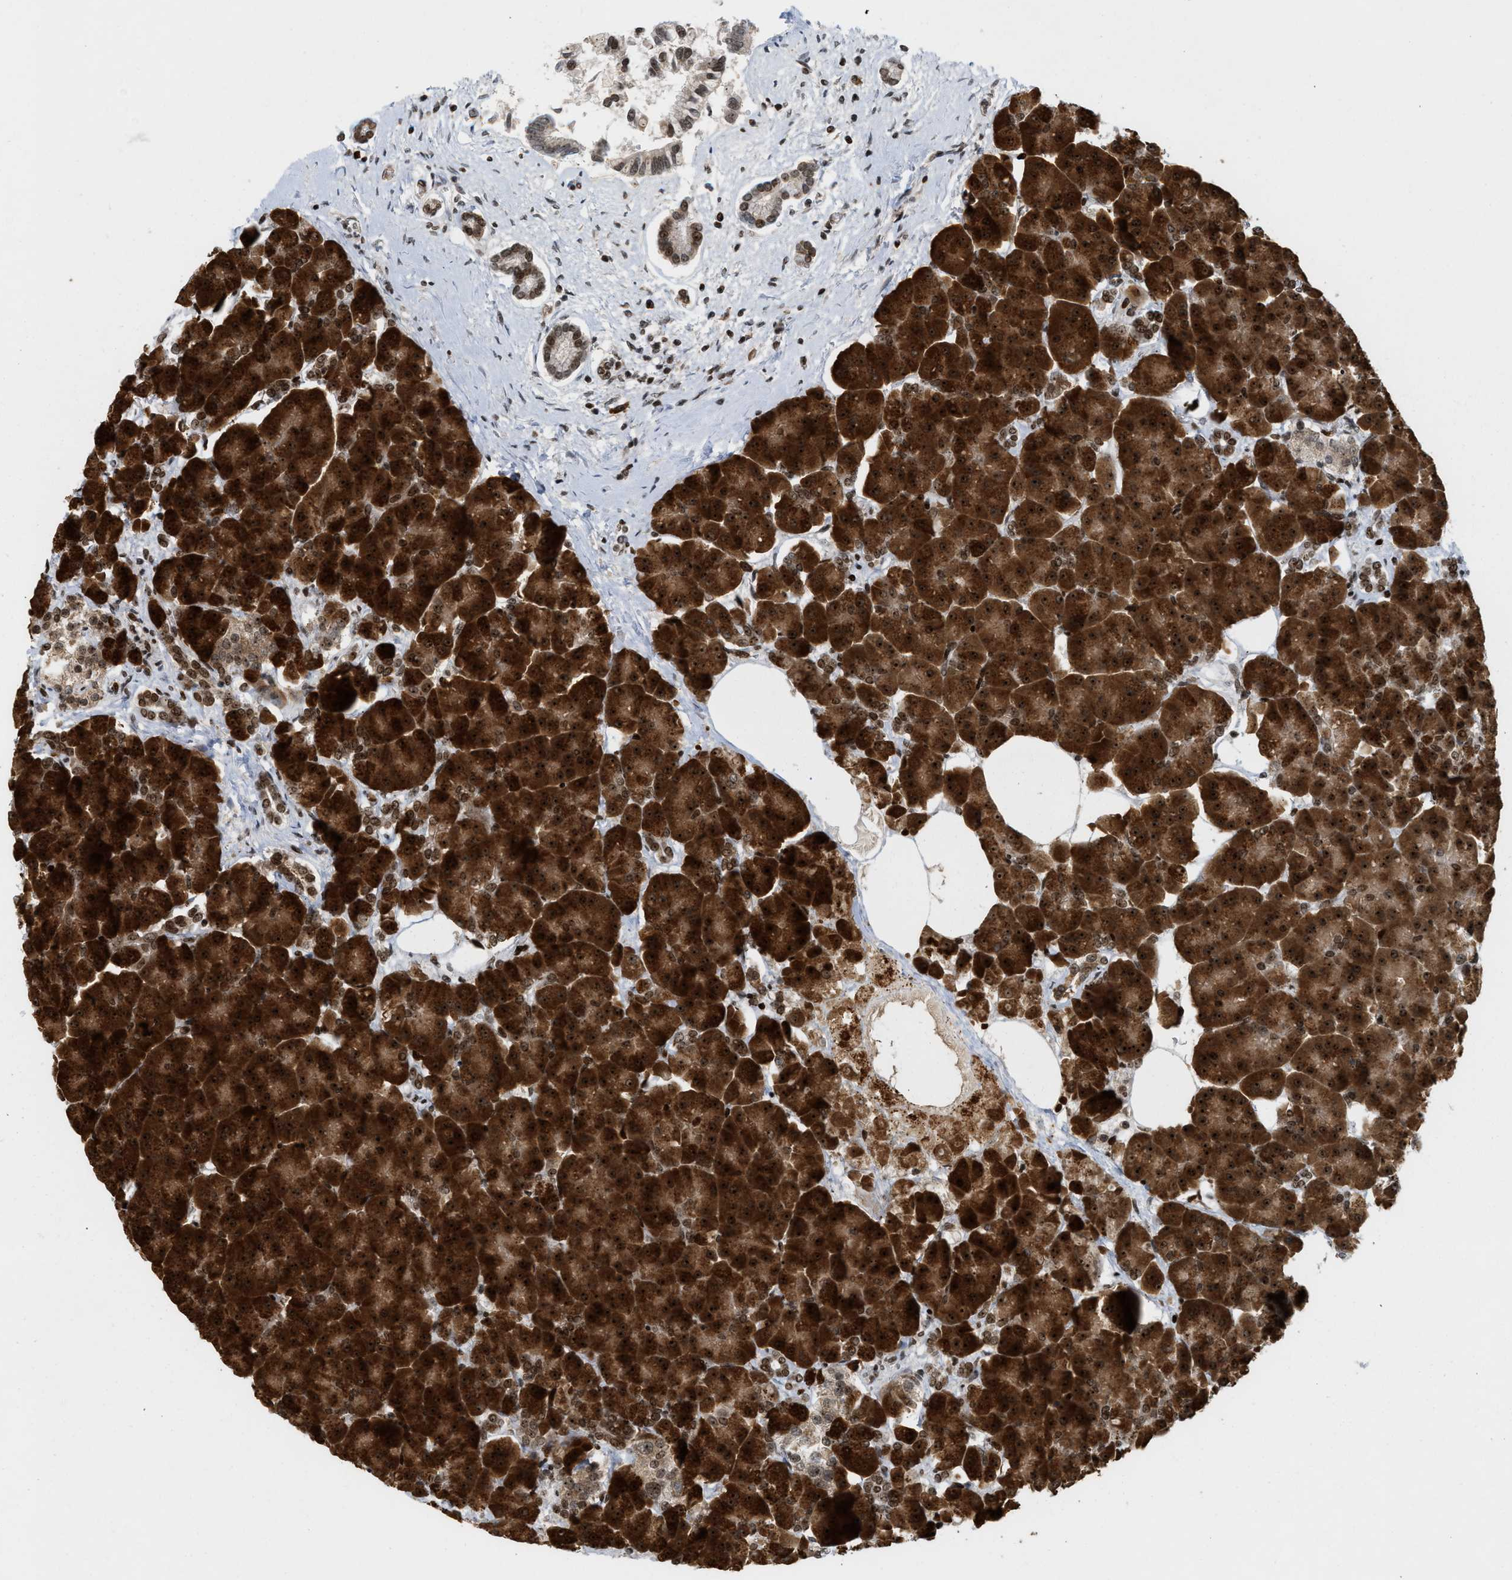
{"staining": {"intensity": "strong", "quantity": ">75%", "location": "cytoplasmic/membranous,nuclear"}, "tissue": "pancreas", "cell_type": "Exocrine glandular cells", "image_type": "normal", "snomed": [{"axis": "morphology", "description": "Normal tissue, NOS"}, {"axis": "topography", "description": "Pancreas"}], "caption": "Approximately >75% of exocrine glandular cells in unremarkable human pancreas show strong cytoplasmic/membranous,nuclear protein expression as visualized by brown immunohistochemical staining.", "gene": "ZNF22", "patient": {"sex": "female", "age": 70}}